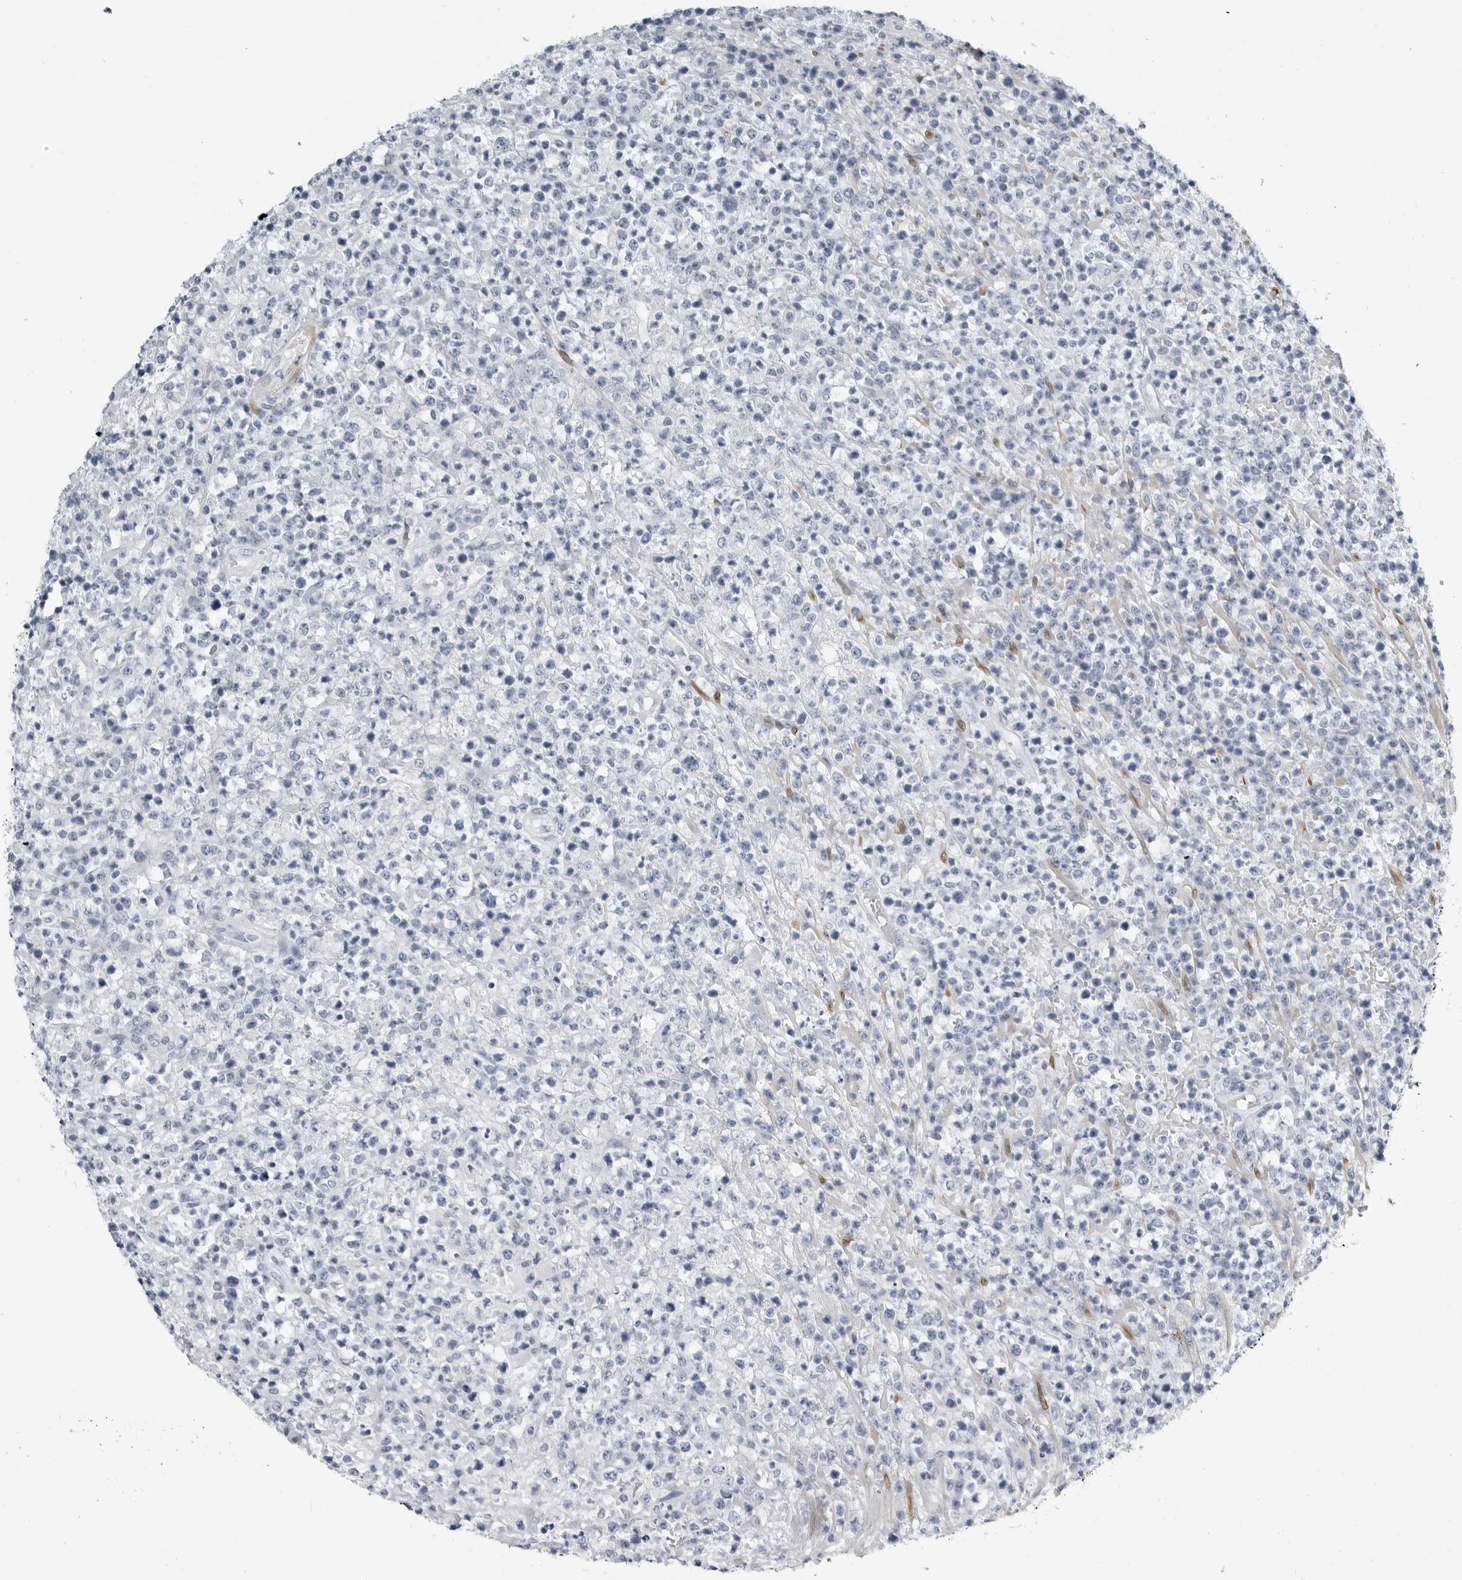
{"staining": {"intensity": "negative", "quantity": "none", "location": "none"}, "tissue": "lymphoma", "cell_type": "Tumor cells", "image_type": "cancer", "snomed": [{"axis": "morphology", "description": "Malignant lymphoma, non-Hodgkin's type, High grade"}, {"axis": "topography", "description": "Colon"}], "caption": "An immunohistochemistry image of lymphoma is shown. There is no staining in tumor cells of lymphoma. Nuclei are stained in blue.", "gene": "PLN", "patient": {"sex": "female", "age": 53}}